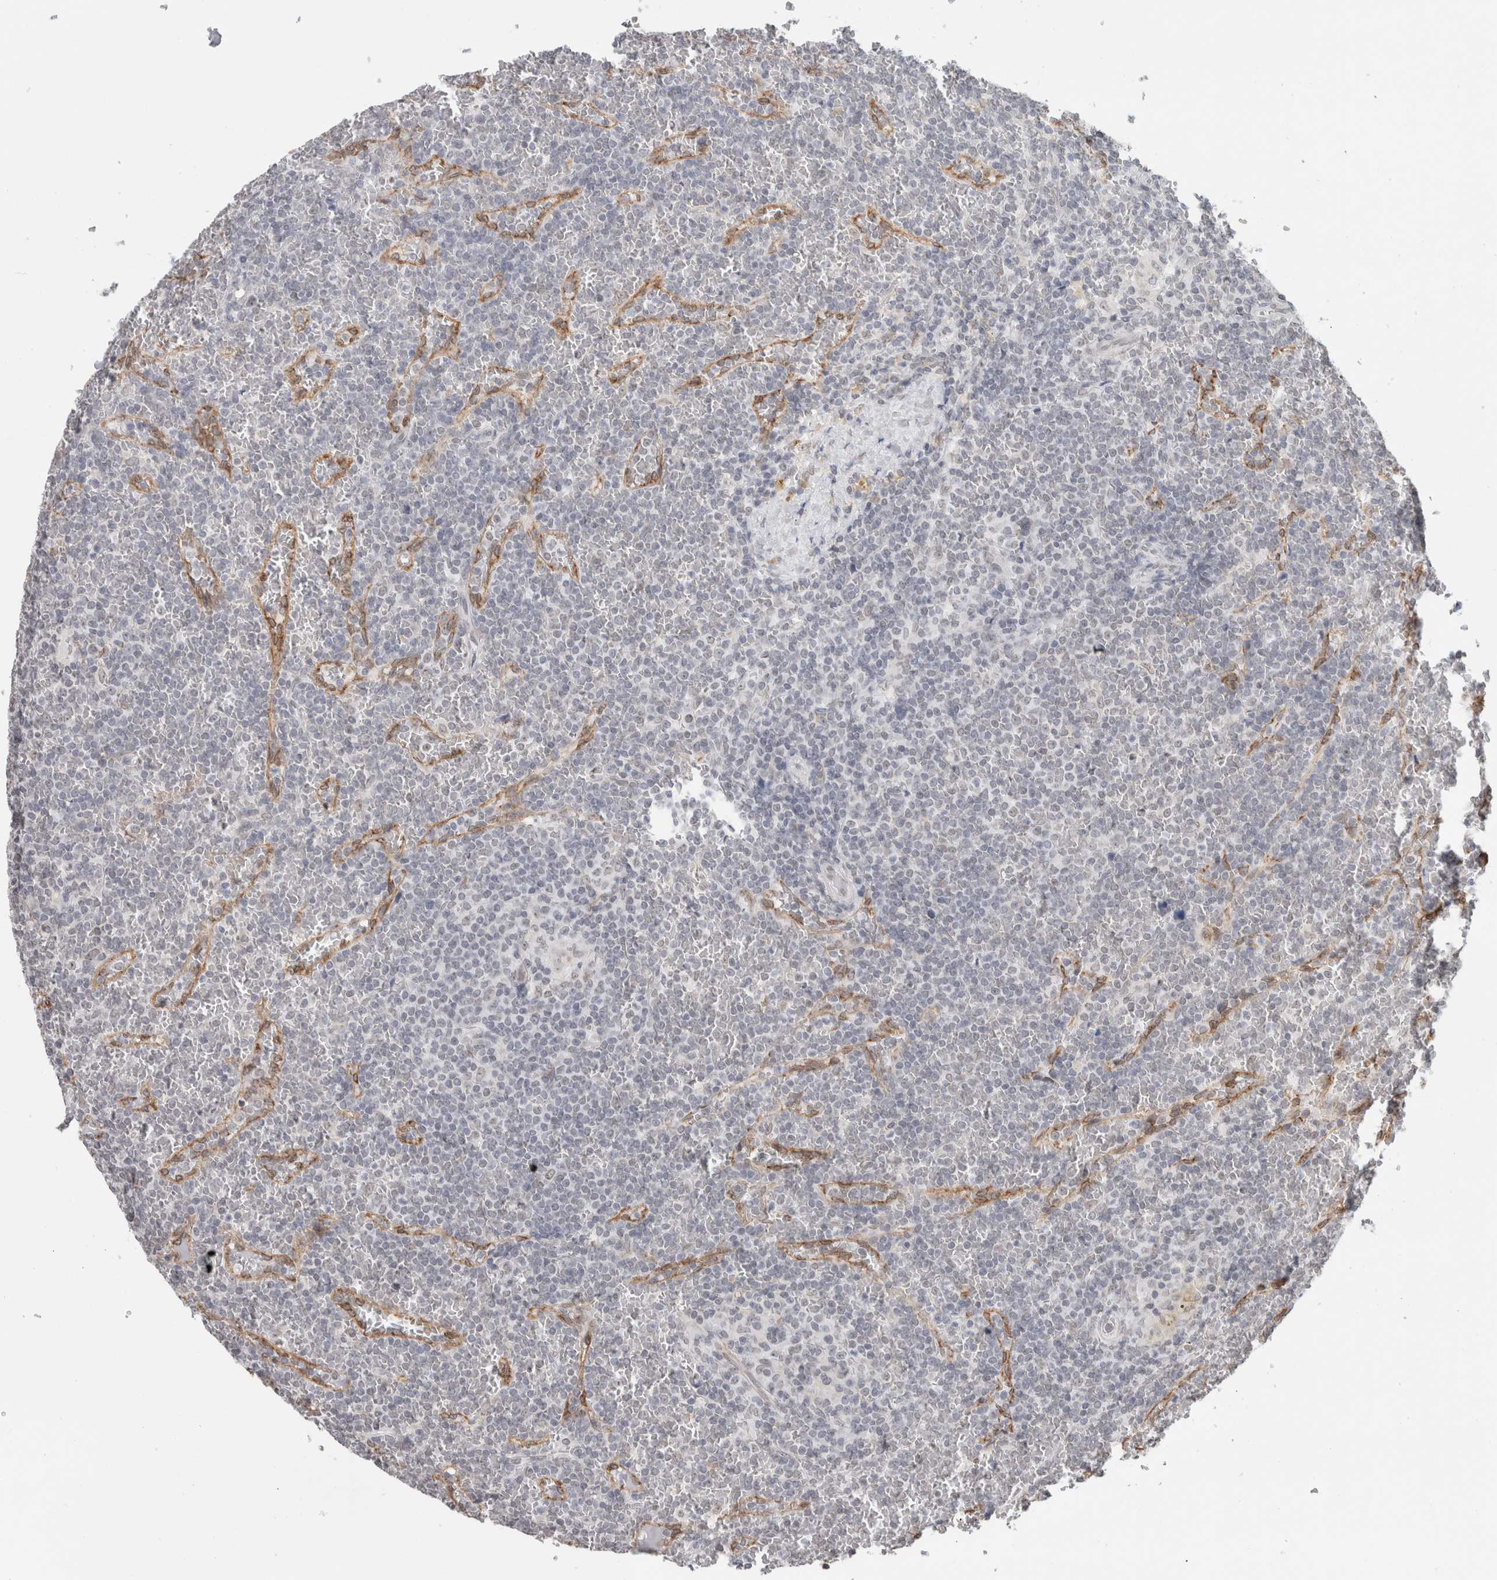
{"staining": {"intensity": "negative", "quantity": "none", "location": "none"}, "tissue": "lymphoma", "cell_type": "Tumor cells", "image_type": "cancer", "snomed": [{"axis": "morphology", "description": "Malignant lymphoma, non-Hodgkin's type, Low grade"}, {"axis": "topography", "description": "Spleen"}], "caption": "There is no significant positivity in tumor cells of lymphoma. The staining is performed using DAB (3,3'-diaminobenzidine) brown chromogen with nuclei counter-stained in using hematoxylin.", "gene": "RBMX2", "patient": {"sex": "female", "age": 19}}